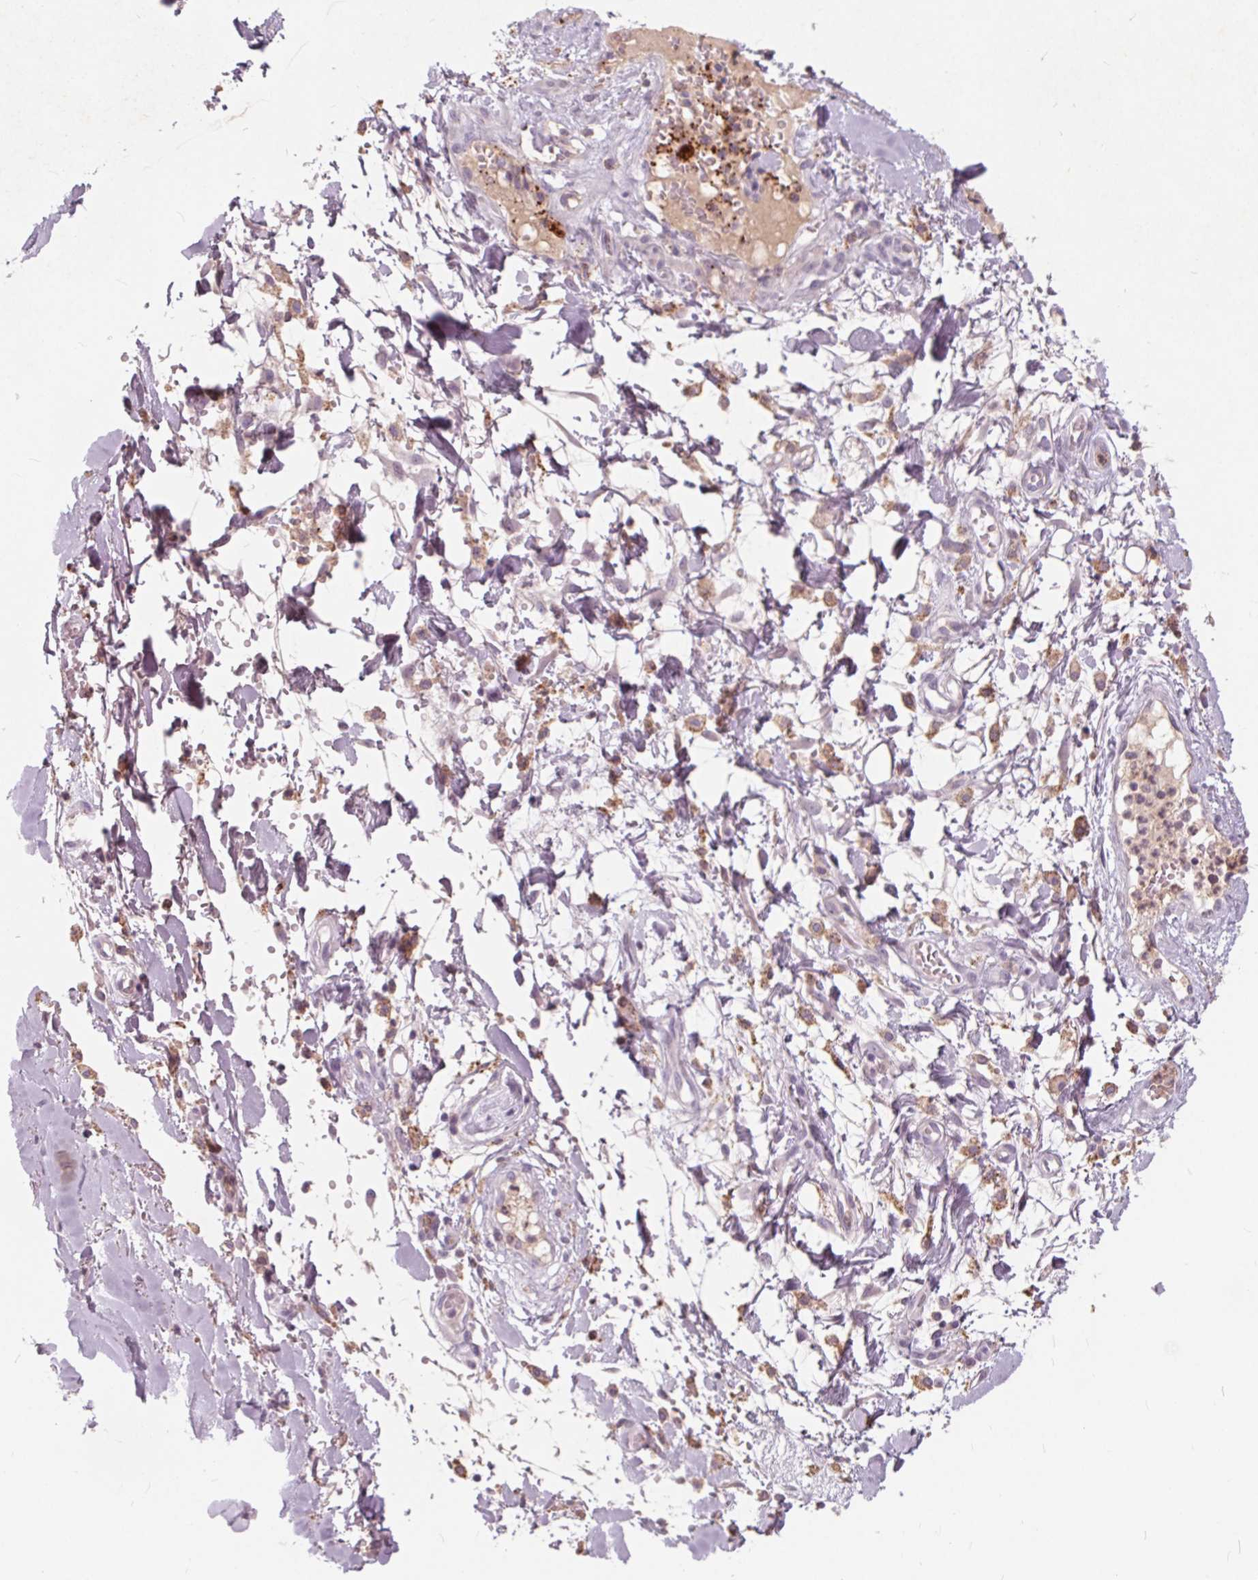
{"staining": {"intensity": "negative", "quantity": "none", "location": "none"}, "tissue": "adipose tissue", "cell_type": "Adipocytes", "image_type": "normal", "snomed": [{"axis": "morphology", "description": "Normal tissue, NOS"}, {"axis": "topography", "description": "Cartilage tissue"}, {"axis": "topography", "description": "Nasopharynx"}, {"axis": "topography", "description": "Thyroid gland"}], "caption": "This is a histopathology image of immunohistochemistry staining of benign adipose tissue, which shows no expression in adipocytes.", "gene": "HAAO", "patient": {"sex": "male", "age": 63}}